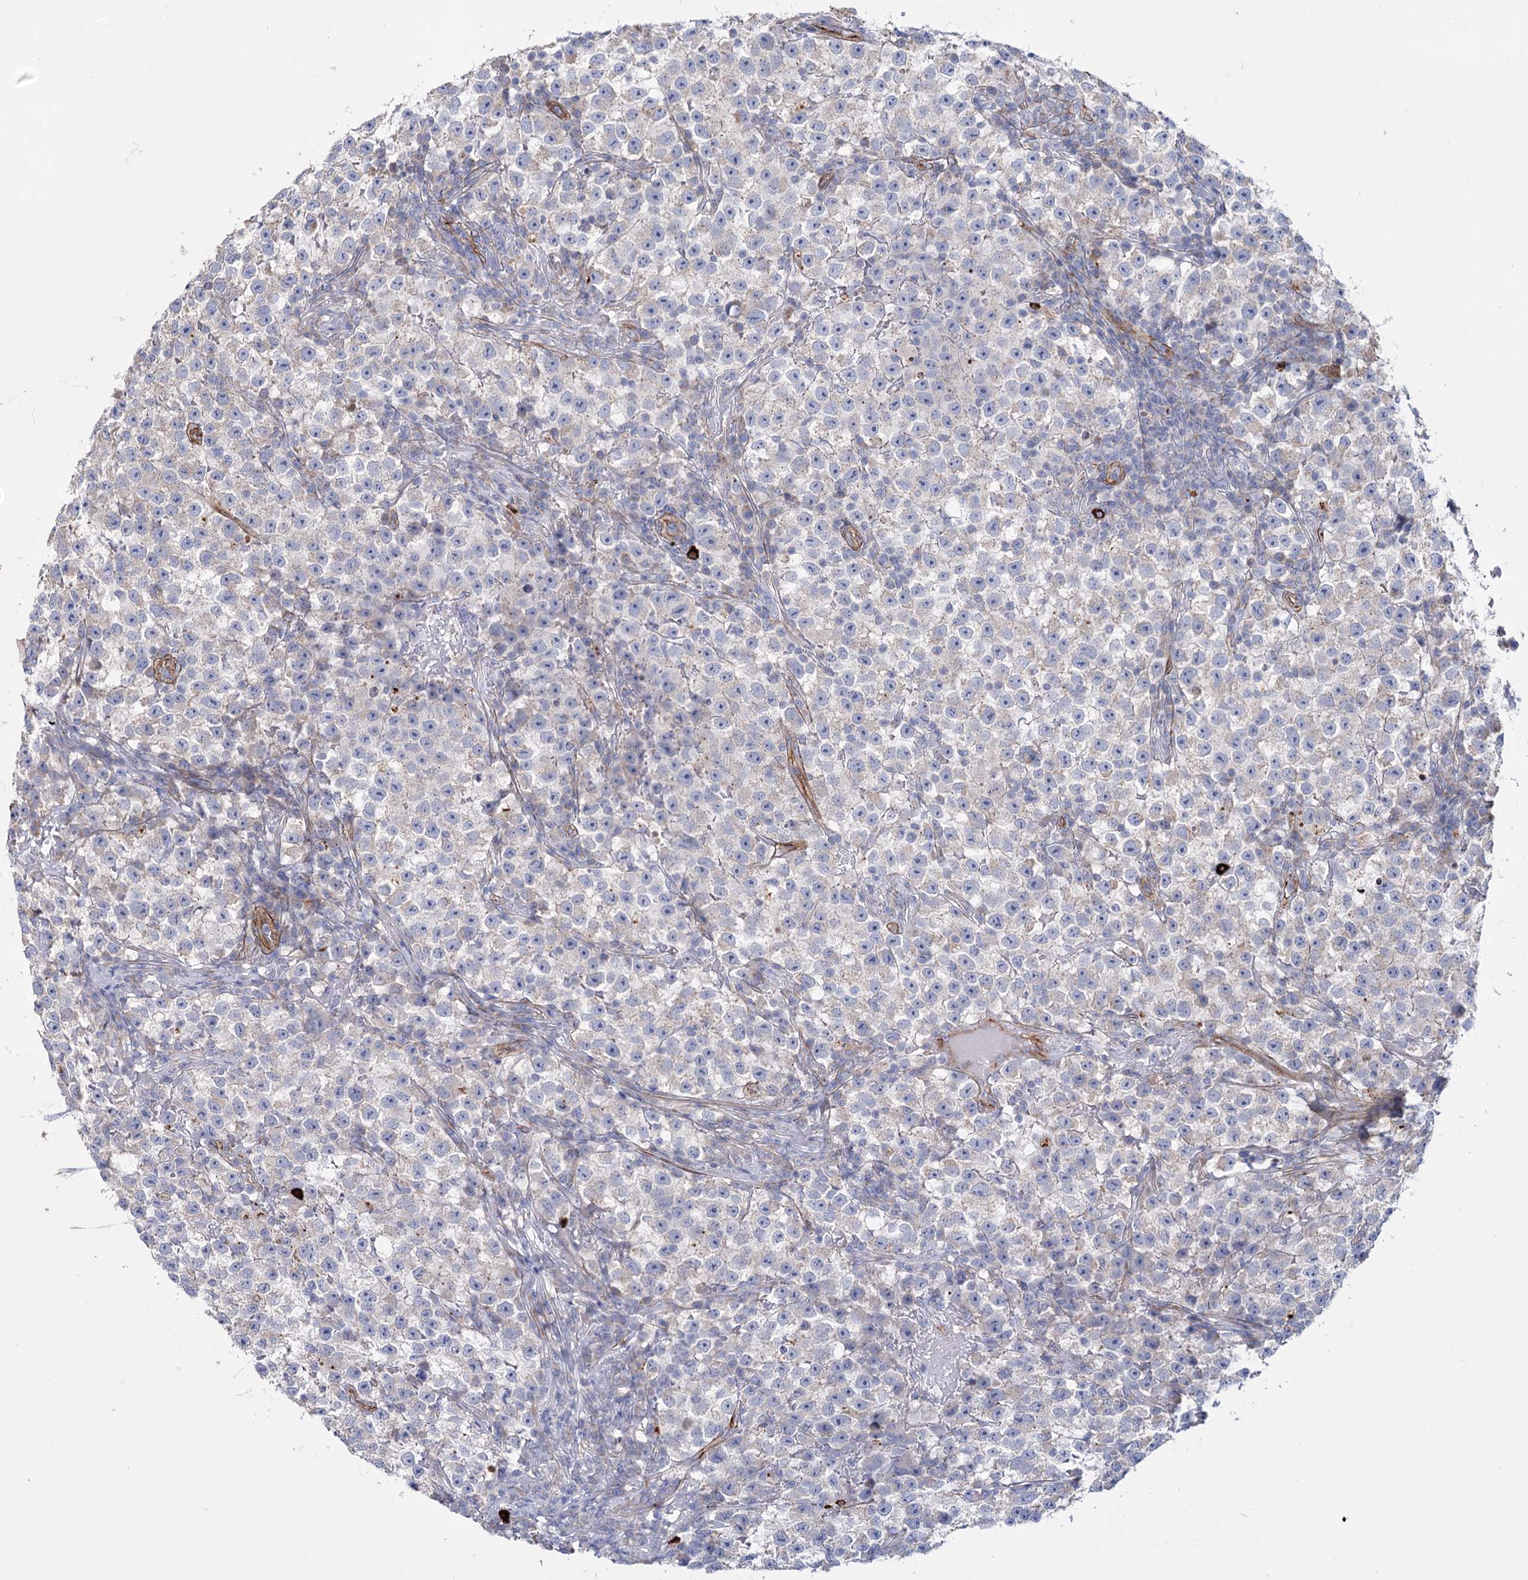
{"staining": {"intensity": "negative", "quantity": "none", "location": "none"}, "tissue": "testis cancer", "cell_type": "Tumor cells", "image_type": "cancer", "snomed": [{"axis": "morphology", "description": "Seminoma, NOS"}, {"axis": "topography", "description": "Testis"}], "caption": "Testis seminoma was stained to show a protein in brown. There is no significant positivity in tumor cells.", "gene": "TMEM164", "patient": {"sex": "male", "age": 22}}